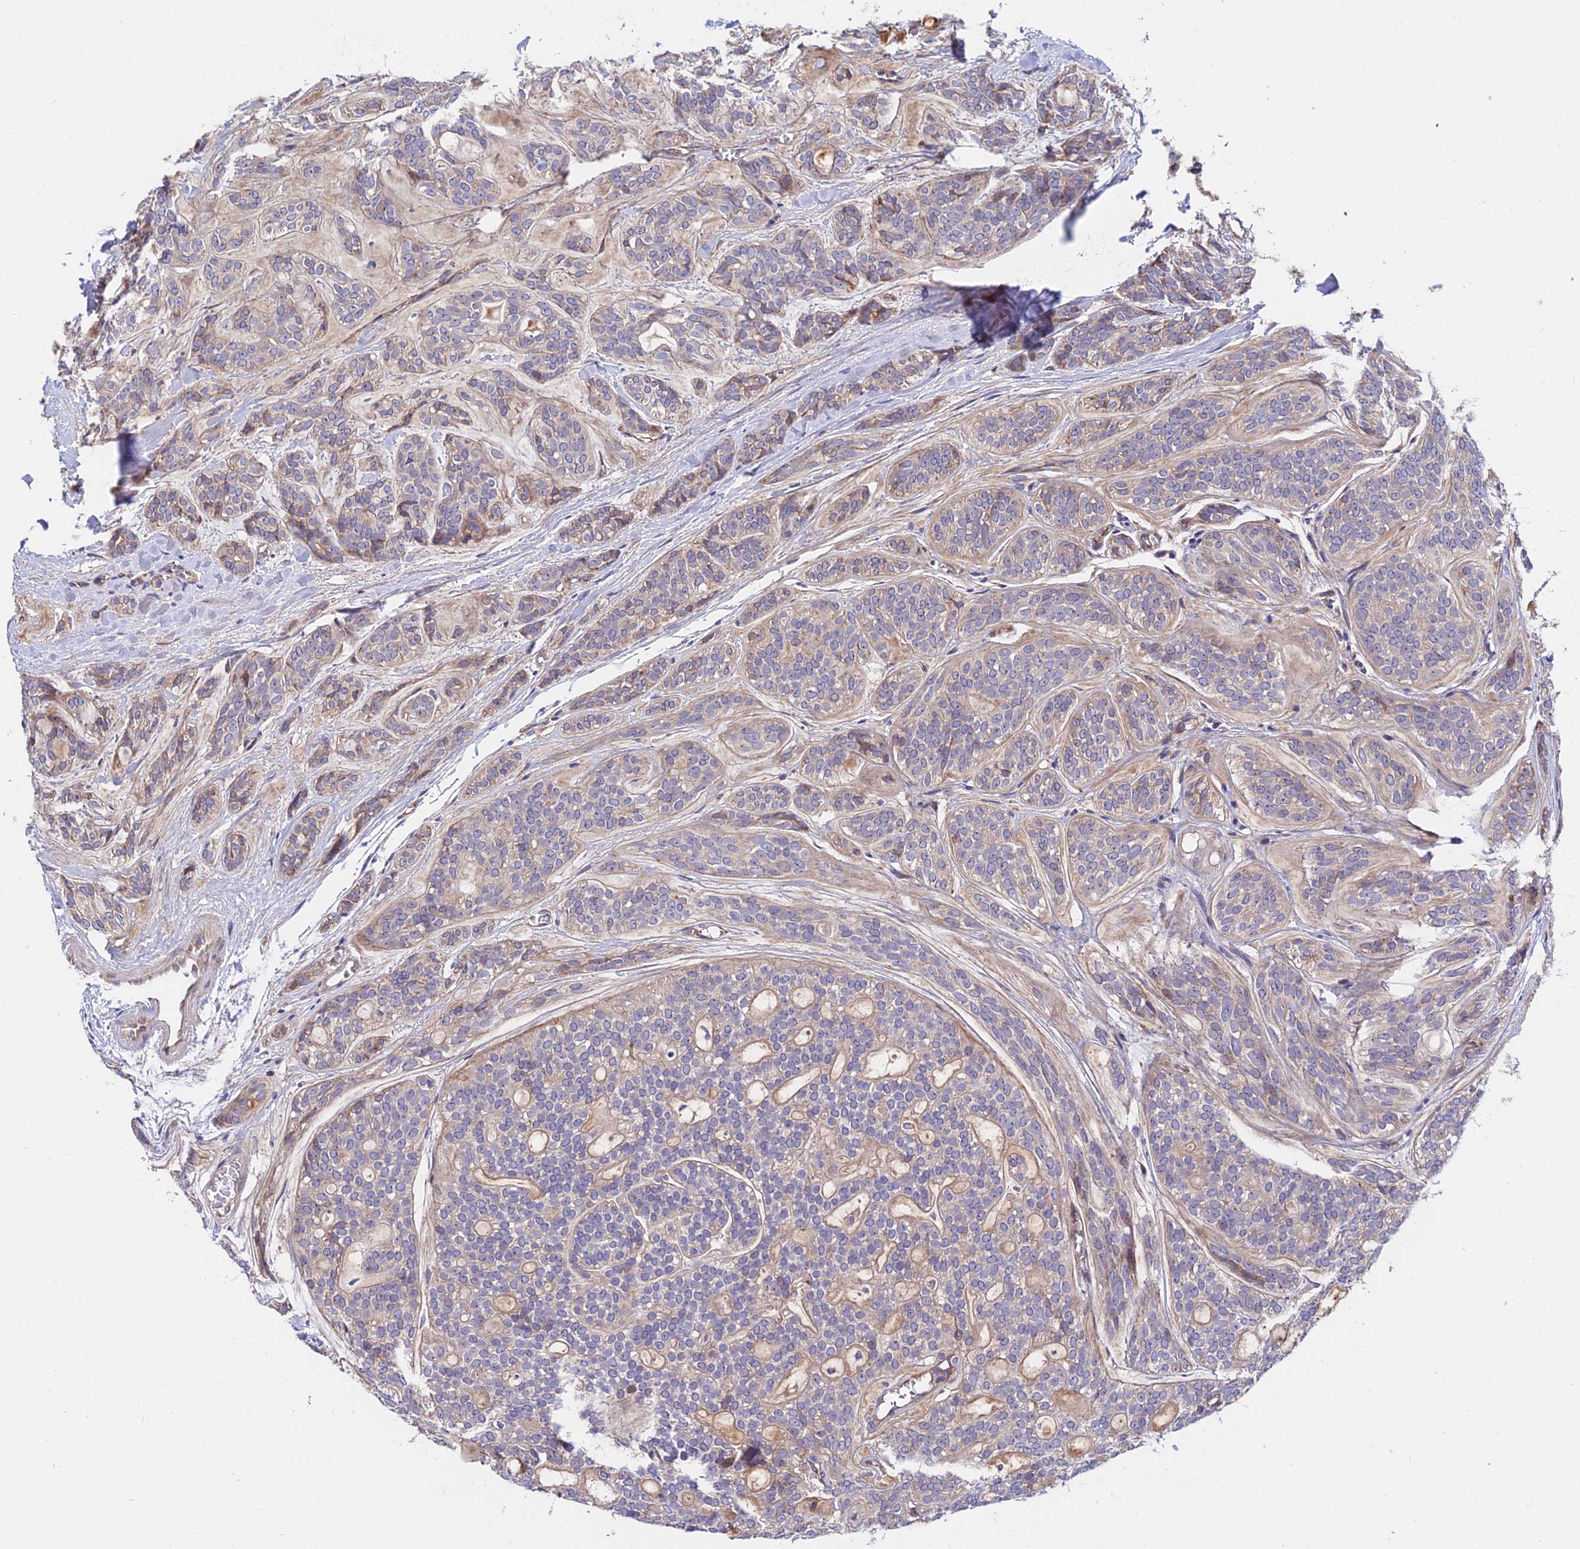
{"staining": {"intensity": "weak", "quantity": "<25%", "location": "cytoplasmic/membranous"}, "tissue": "head and neck cancer", "cell_type": "Tumor cells", "image_type": "cancer", "snomed": [{"axis": "morphology", "description": "Adenocarcinoma, NOS"}, {"axis": "topography", "description": "Head-Neck"}], "caption": "Human head and neck cancer stained for a protein using immunohistochemistry reveals no positivity in tumor cells.", "gene": "CDC37L1", "patient": {"sex": "male", "age": 66}}